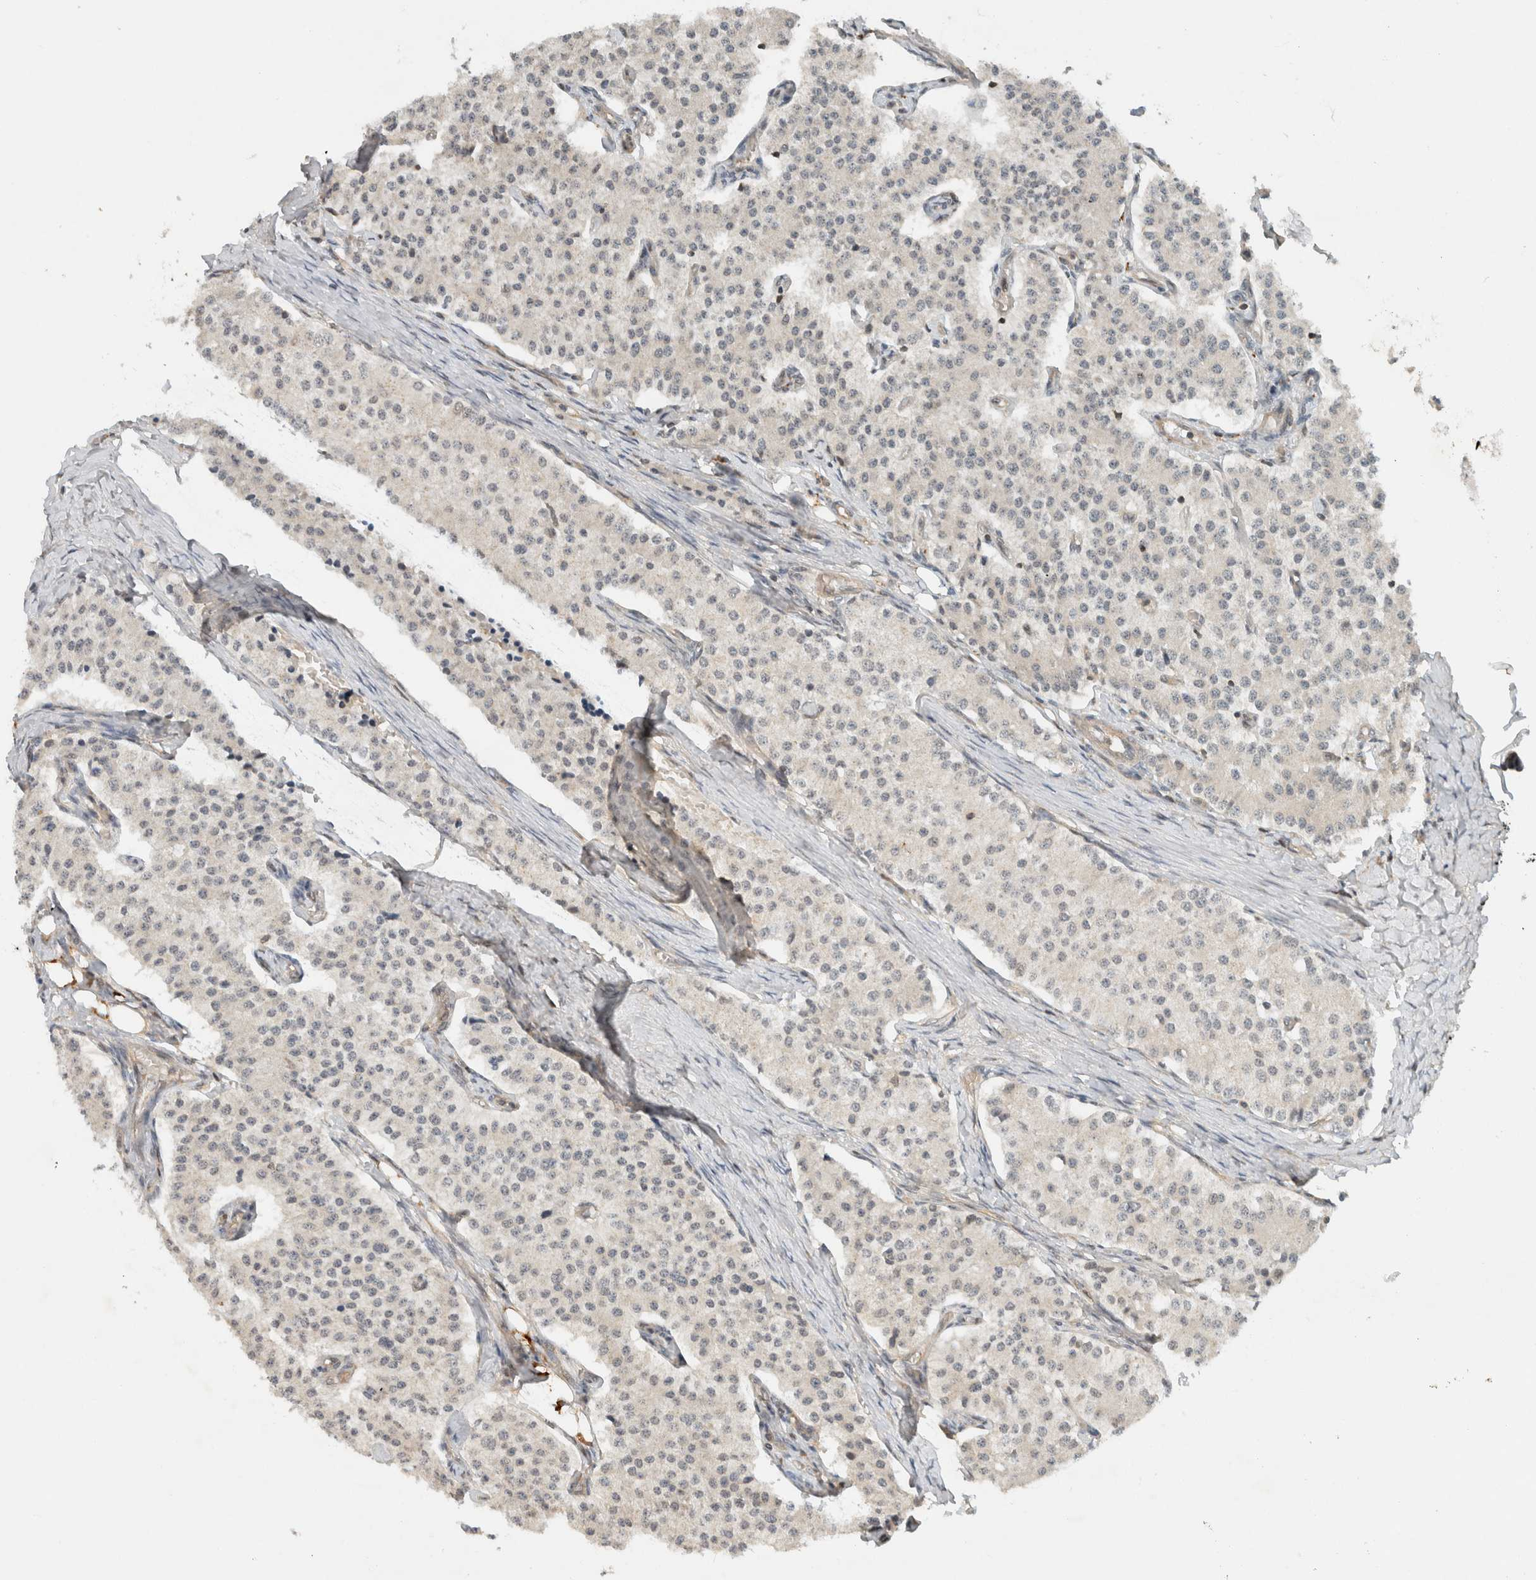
{"staining": {"intensity": "negative", "quantity": "none", "location": "none"}, "tissue": "carcinoid", "cell_type": "Tumor cells", "image_type": "cancer", "snomed": [{"axis": "morphology", "description": "Carcinoid, malignant, NOS"}, {"axis": "topography", "description": "Colon"}], "caption": "High magnification brightfield microscopy of malignant carcinoid stained with DAB (3,3'-diaminobenzidine) (brown) and counterstained with hematoxylin (blue): tumor cells show no significant expression. (DAB (3,3'-diaminobenzidine) IHC with hematoxylin counter stain).", "gene": "CAAP1", "patient": {"sex": "female", "age": 52}}